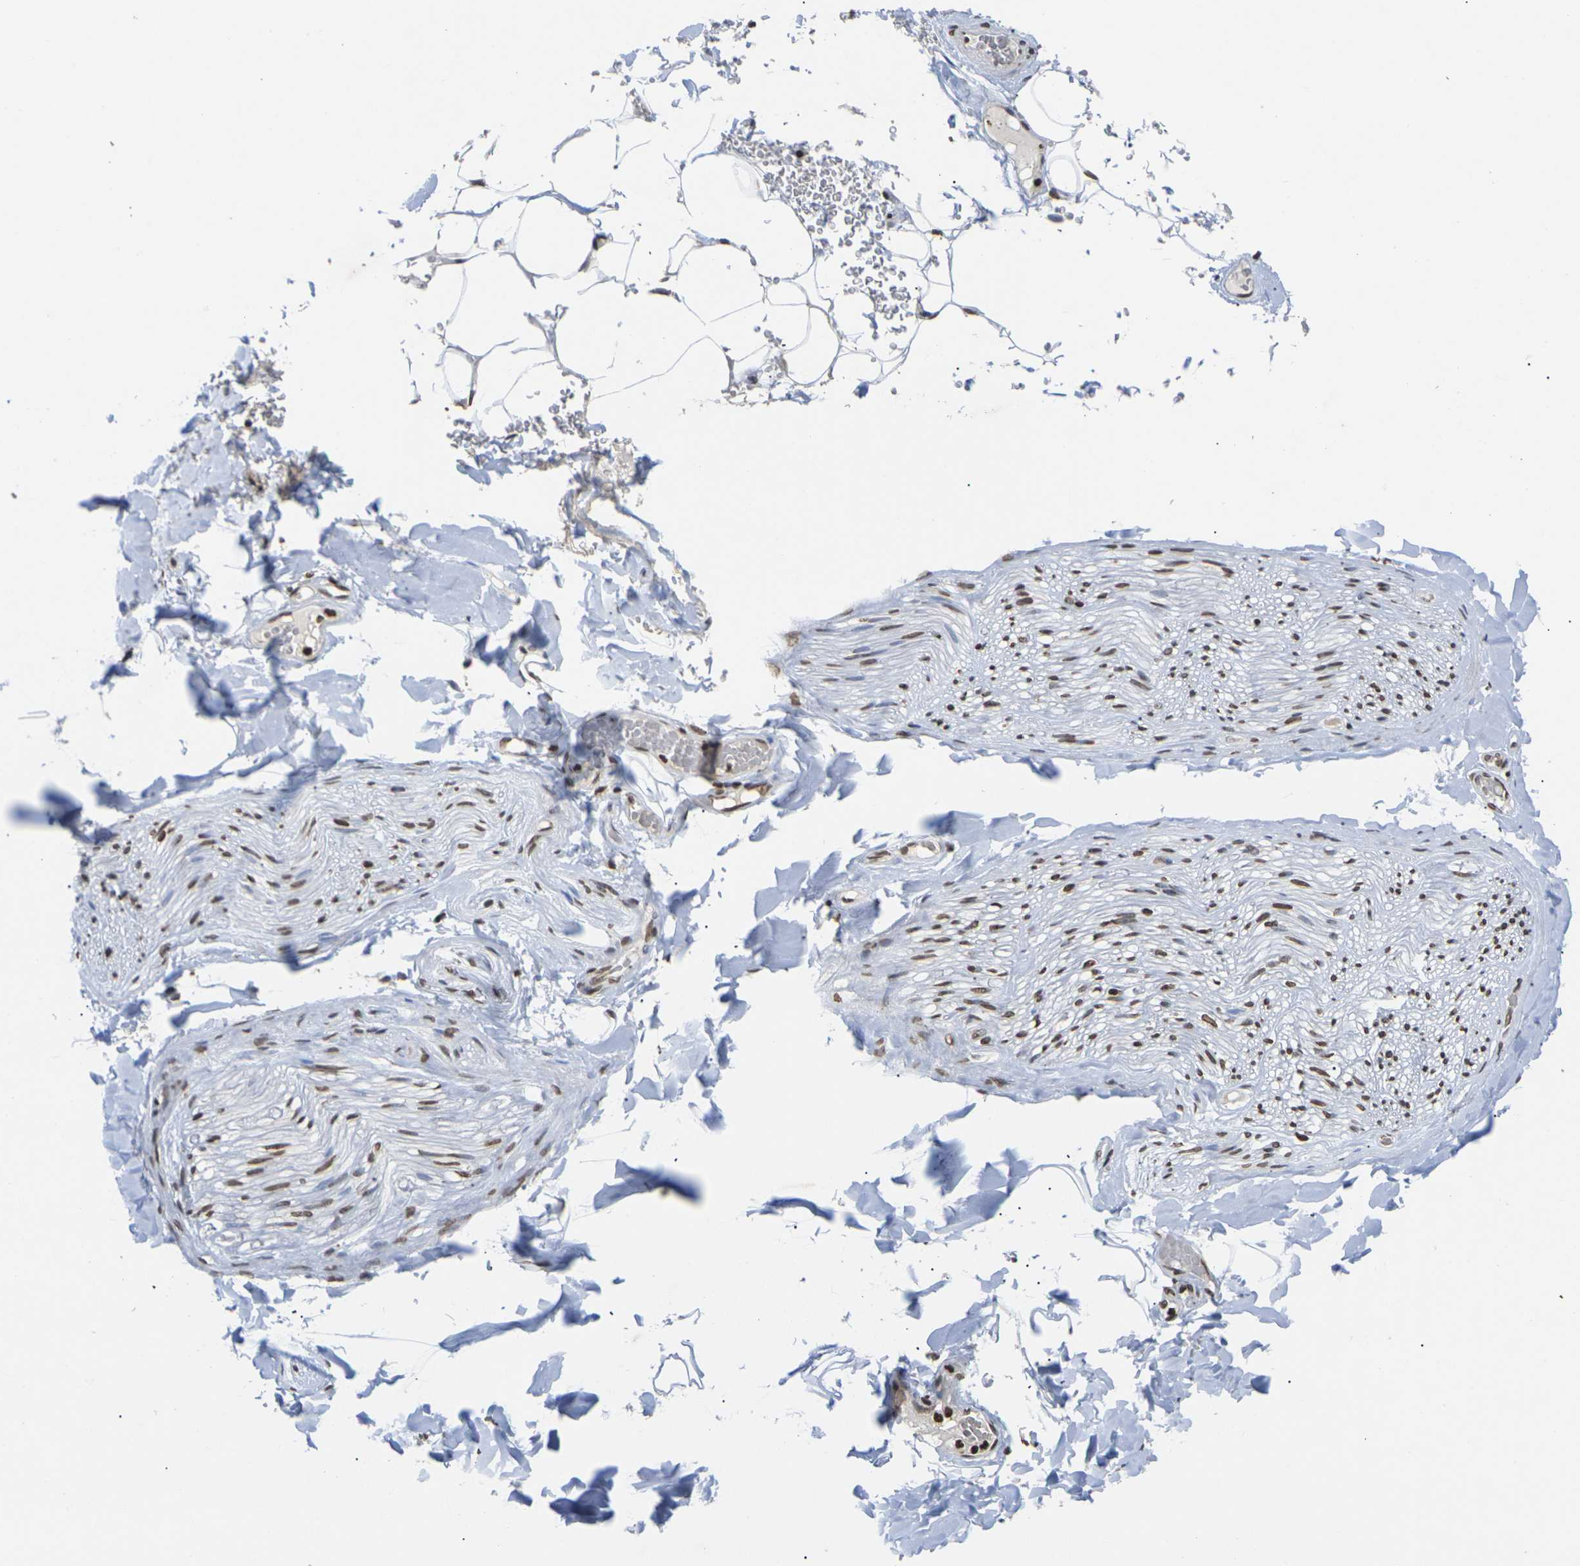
{"staining": {"intensity": "moderate", "quantity": ">75%", "location": "nuclear"}, "tissue": "adipose tissue", "cell_type": "Adipocytes", "image_type": "normal", "snomed": [{"axis": "morphology", "description": "Normal tissue, NOS"}, {"axis": "topography", "description": "Peripheral nerve tissue"}], "caption": "IHC staining of unremarkable adipose tissue, which exhibits medium levels of moderate nuclear staining in approximately >75% of adipocytes indicating moderate nuclear protein expression. The staining was performed using DAB (3,3'-diaminobenzidine) (brown) for protein detection and nuclei were counterstained in hematoxylin (blue).", "gene": "ETV5", "patient": {"sex": "male", "age": 70}}